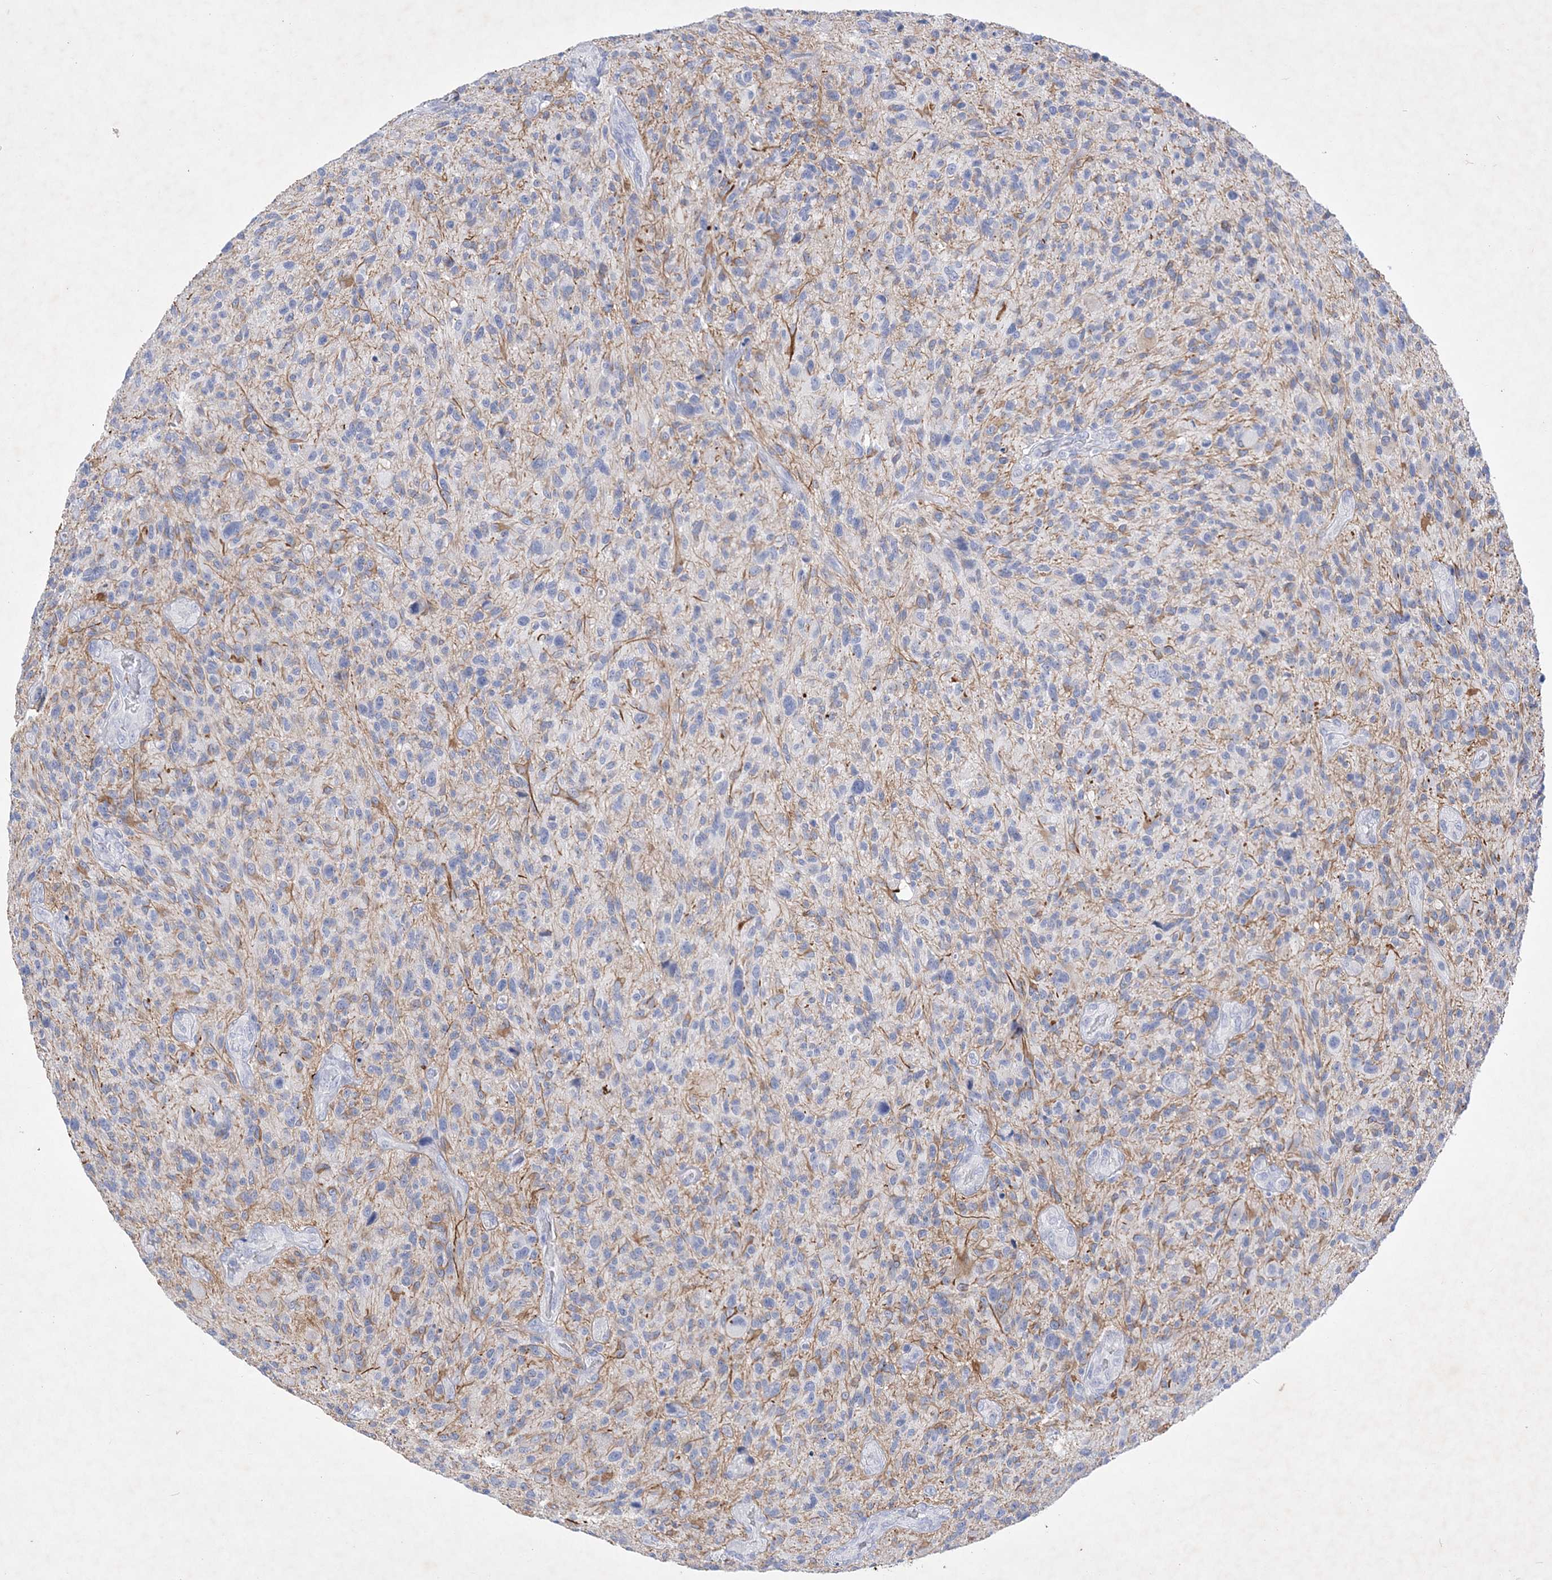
{"staining": {"intensity": "negative", "quantity": "none", "location": "none"}, "tissue": "glioma", "cell_type": "Tumor cells", "image_type": "cancer", "snomed": [{"axis": "morphology", "description": "Glioma, malignant, High grade"}, {"axis": "topography", "description": "Brain"}], "caption": "DAB immunohistochemical staining of glioma displays no significant positivity in tumor cells.", "gene": "COPS8", "patient": {"sex": "male", "age": 47}}